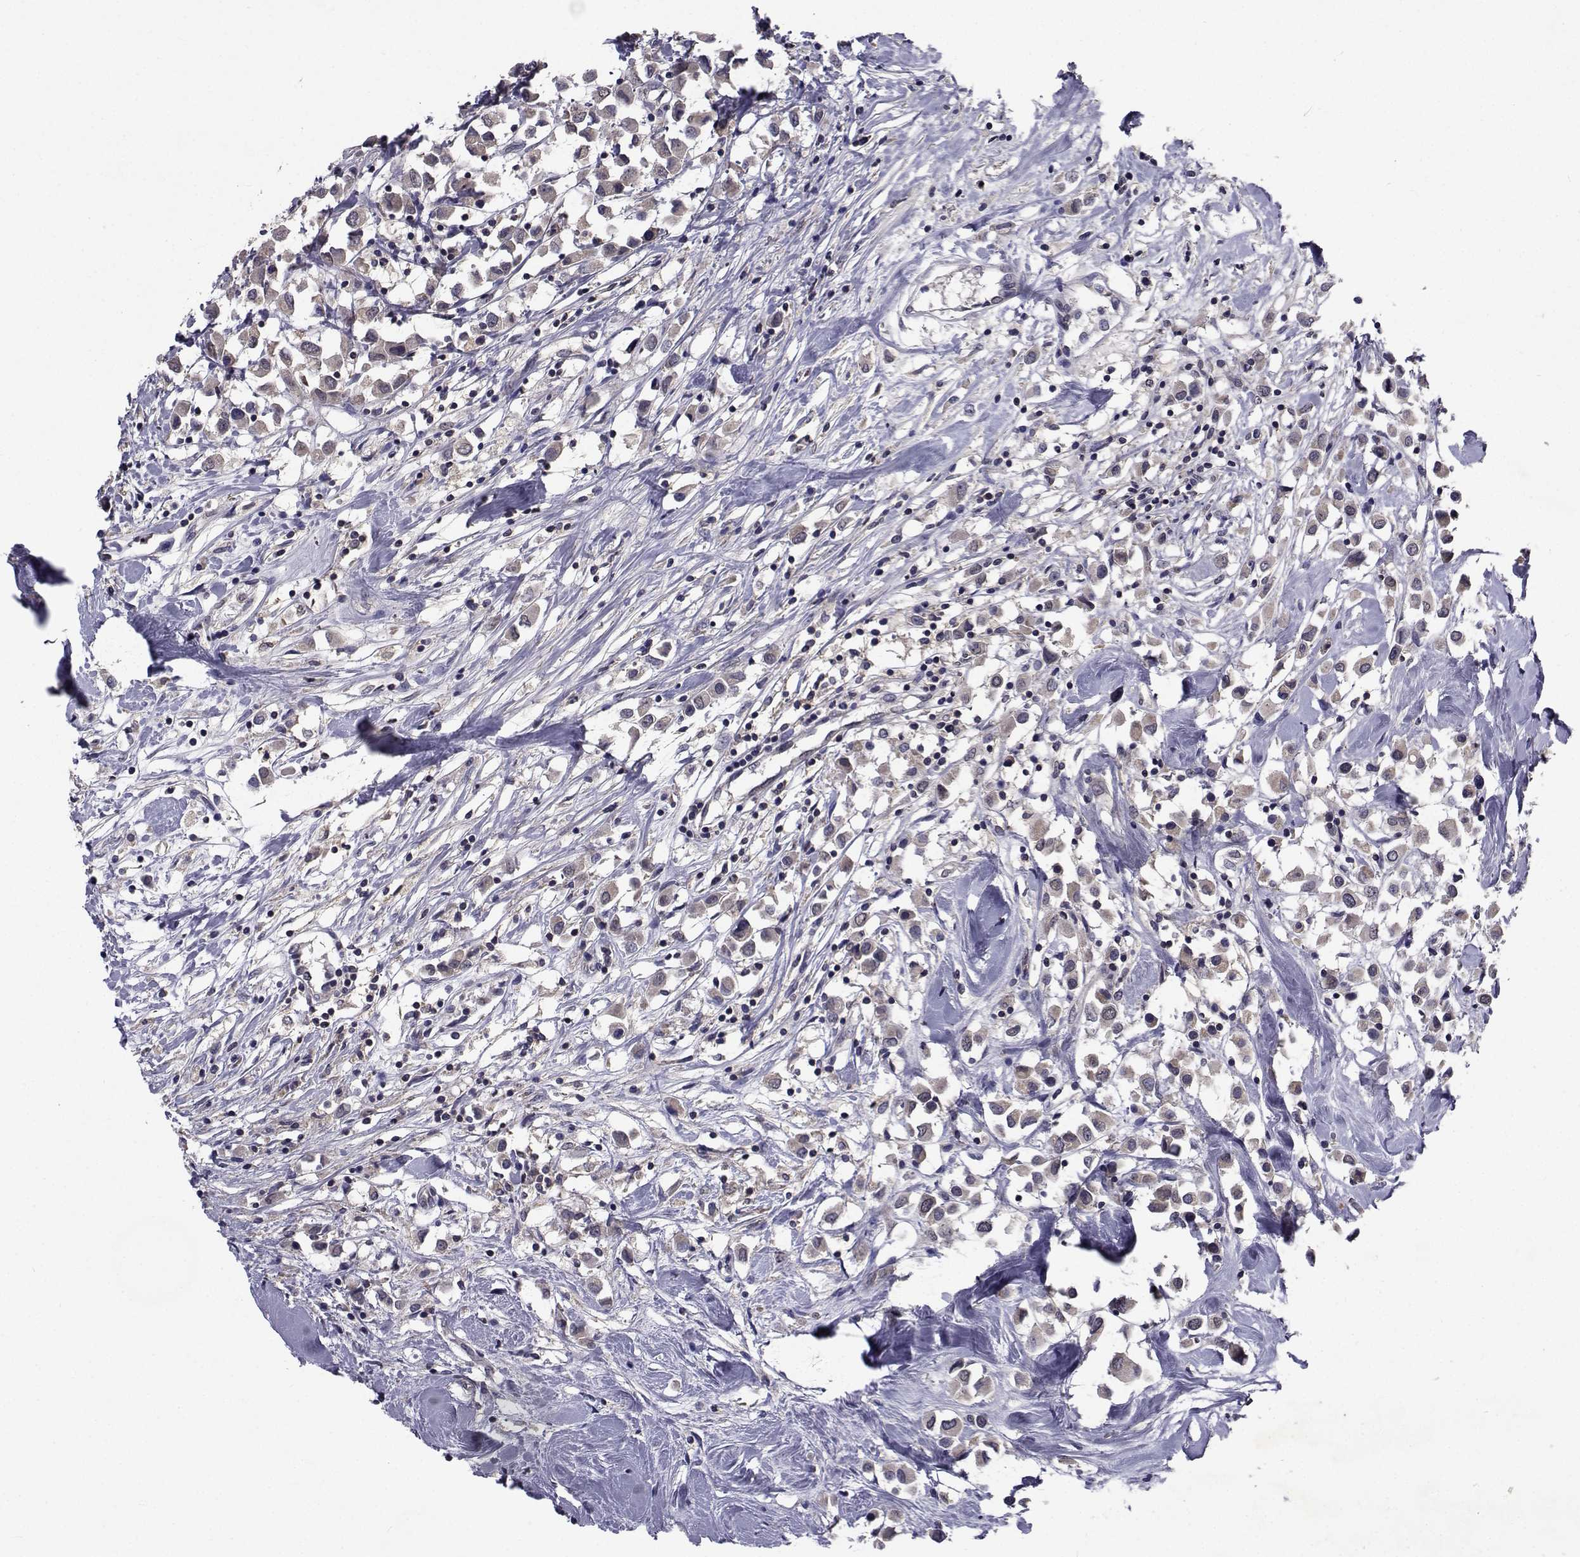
{"staining": {"intensity": "weak", "quantity": ">75%", "location": "cytoplasmic/membranous"}, "tissue": "breast cancer", "cell_type": "Tumor cells", "image_type": "cancer", "snomed": [{"axis": "morphology", "description": "Duct carcinoma"}, {"axis": "topography", "description": "Breast"}], "caption": "IHC of human breast cancer shows low levels of weak cytoplasmic/membranous positivity in about >75% of tumor cells.", "gene": "CYP2S1", "patient": {"sex": "female", "age": 61}}